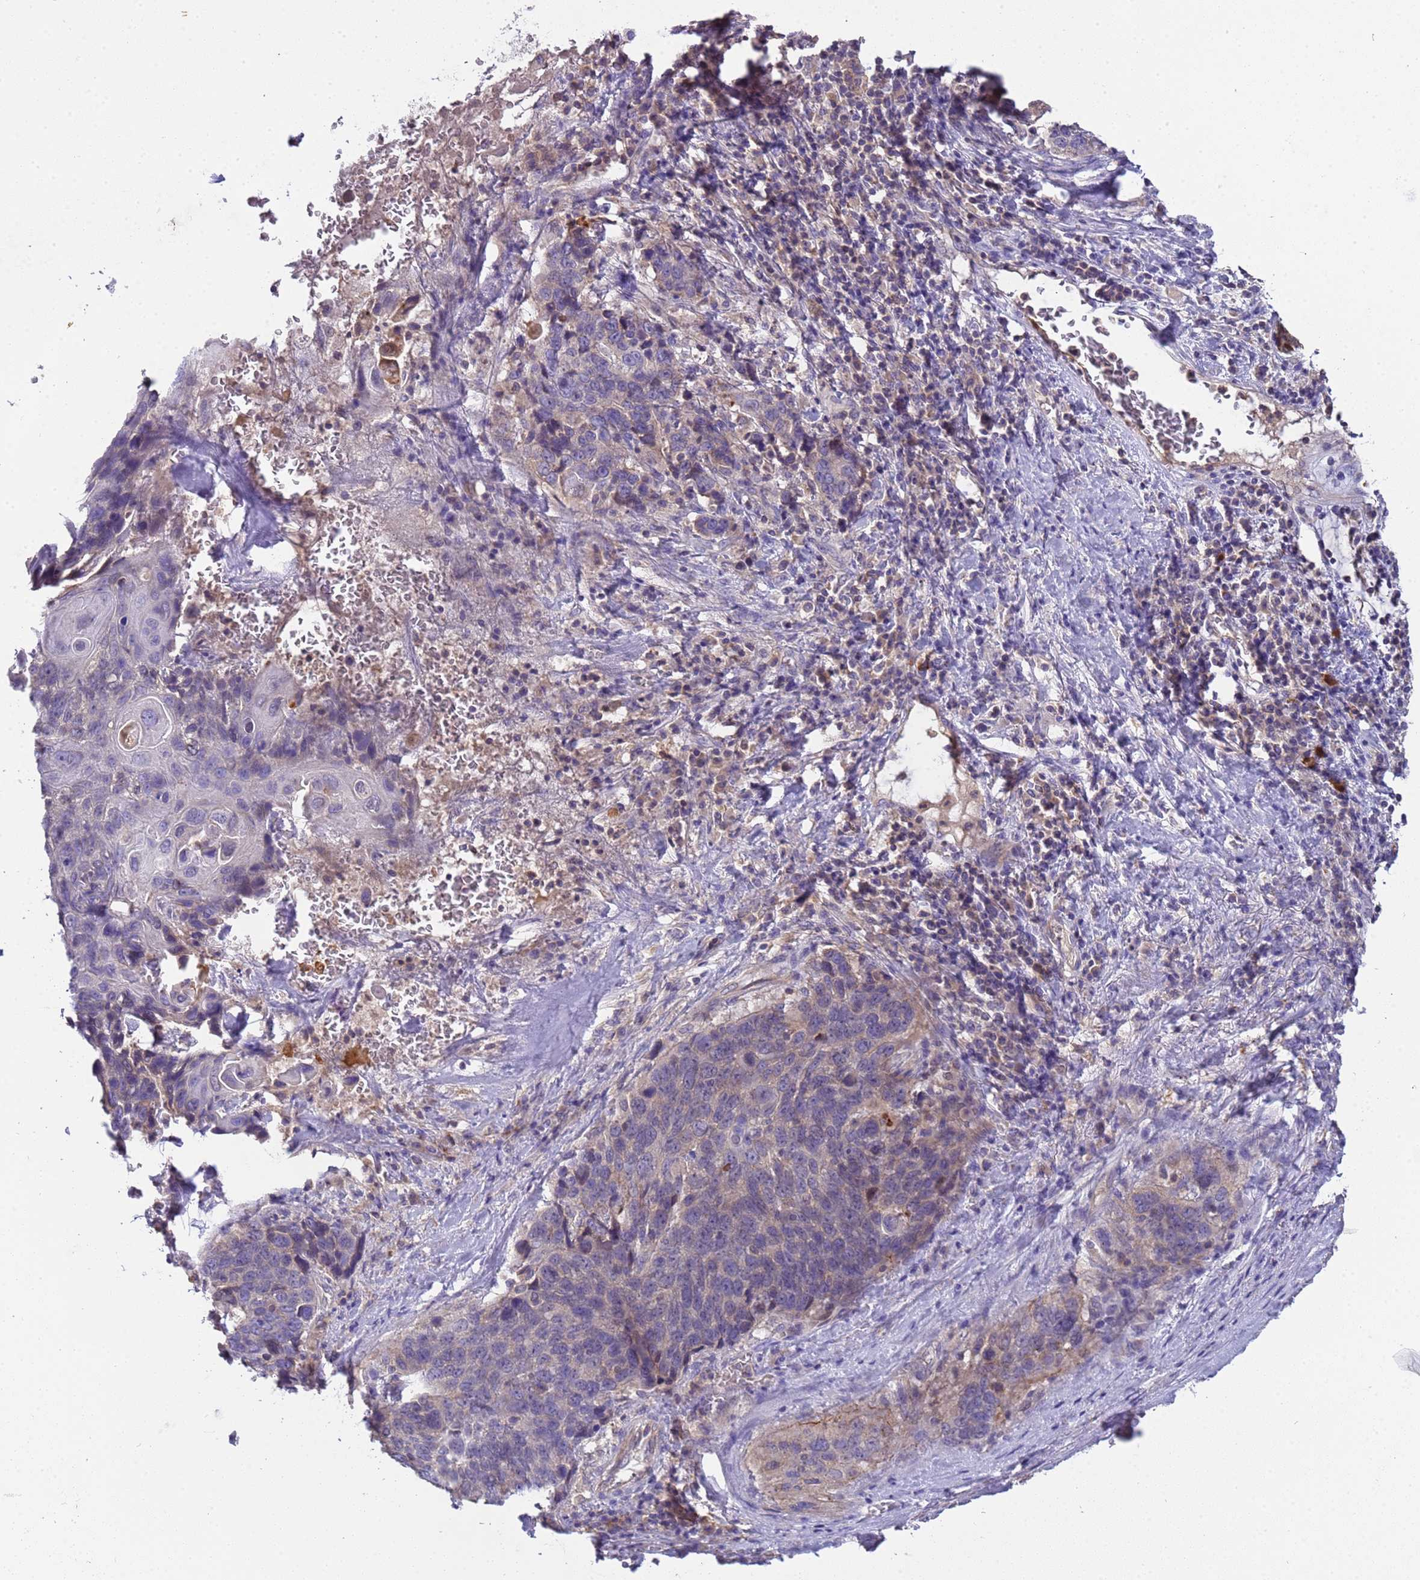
{"staining": {"intensity": "weak", "quantity": "<25%", "location": "cytoplasmic/membranous"}, "tissue": "lung cancer", "cell_type": "Tumor cells", "image_type": "cancer", "snomed": [{"axis": "morphology", "description": "Squamous cell carcinoma, NOS"}, {"axis": "topography", "description": "Lung"}], "caption": "Immunohistochemistry (IHC) image of human lung cancer stained for a protein (brown), which shows no positivity in tumor cells.", "gene": "PLCXD3", "patient": {"sex": "male", "age": 66}}